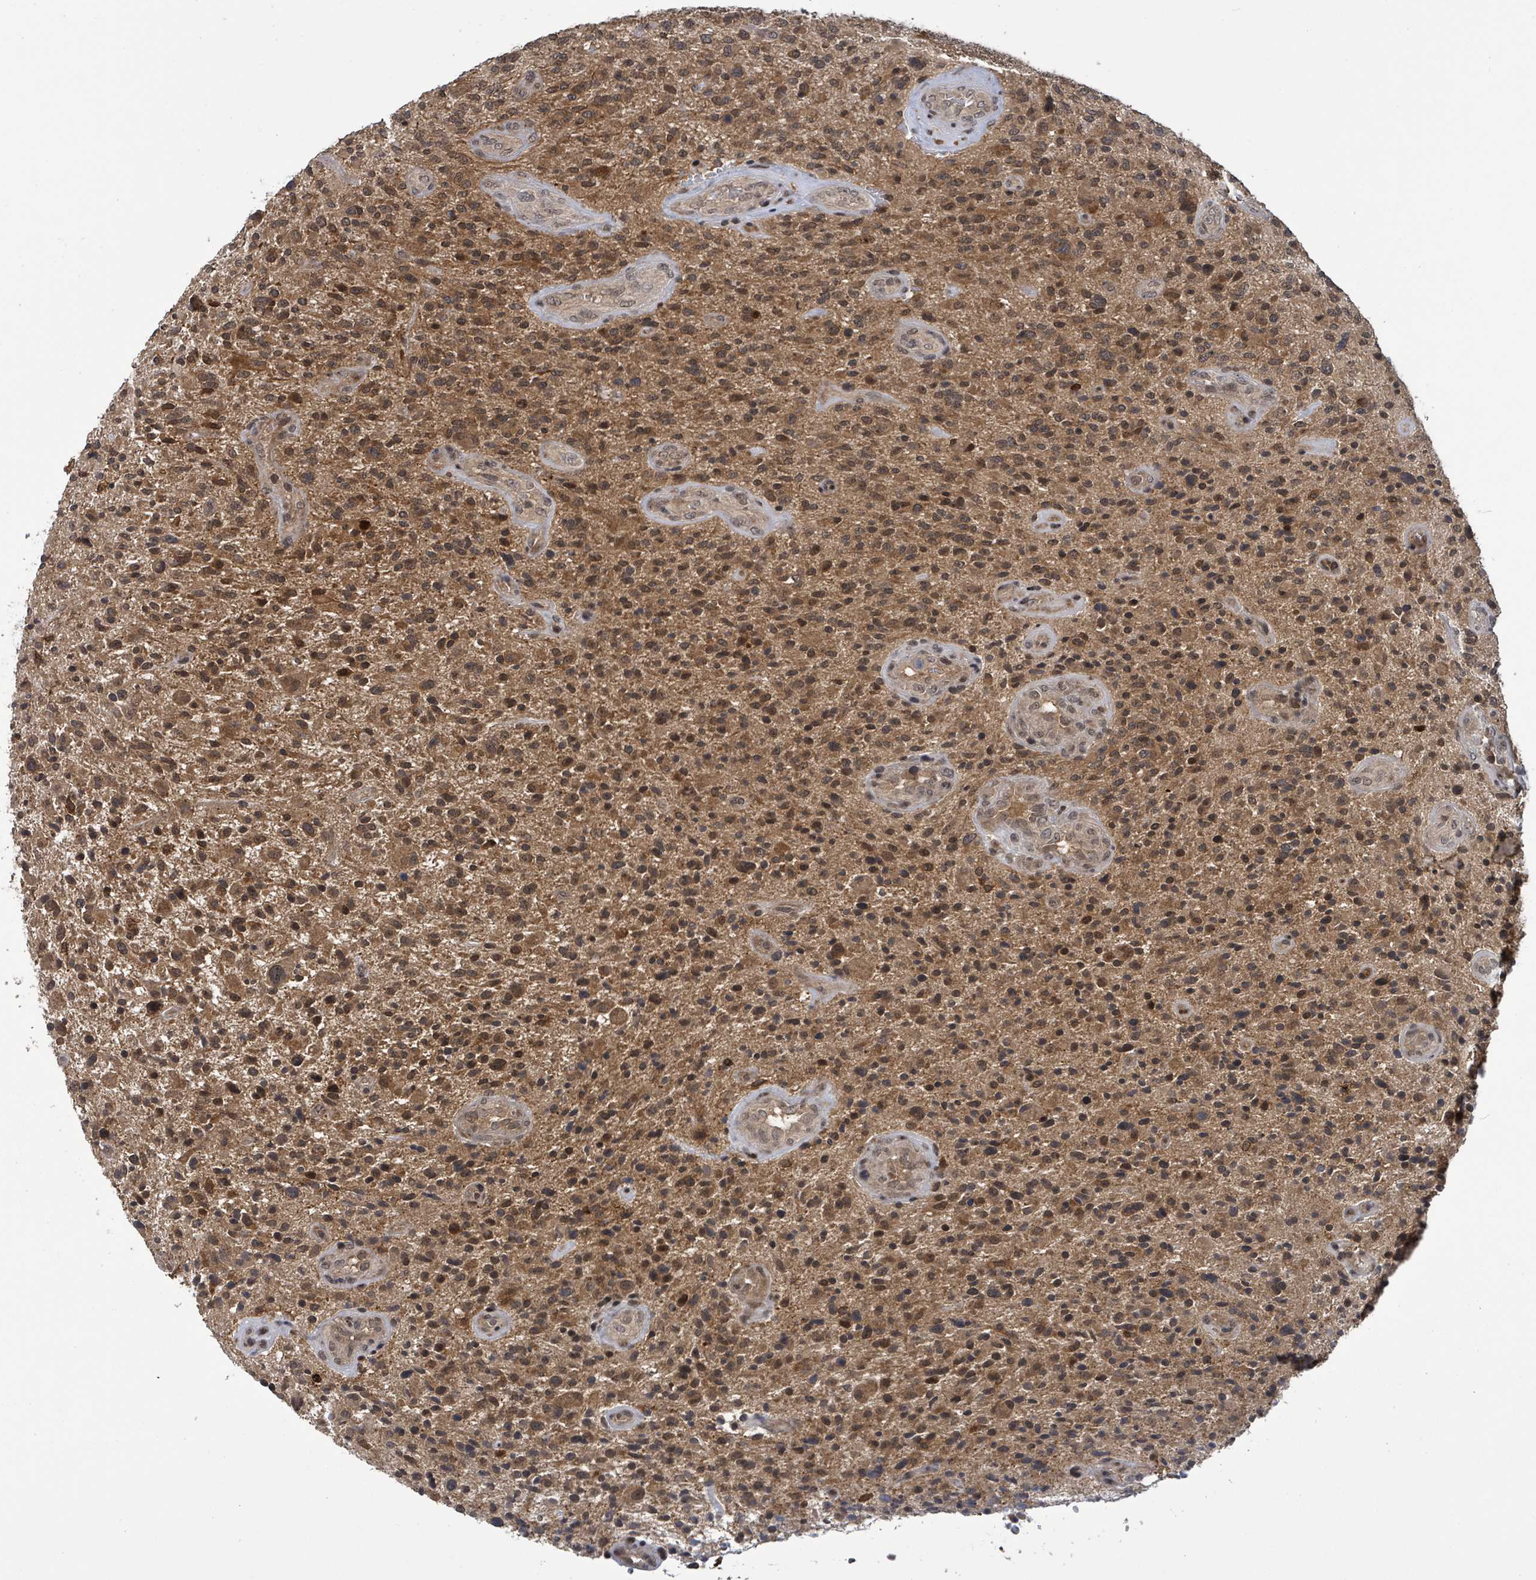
{"staining": {"intensity": "moderate", "quantity": ">75%", "location": "cytoplasmic/membranous,nuclear"}, "tissue": "glioma", "cell_type": "Tumor cells", "image_type": "cancer", "snomed": [{"axis": "morphology", "description": "Glioma, malignant, High grade"}, {"axis": "topography", "description": "Brain"}], "caption": "Protein staining shows moderate cytoplasmic/membranous and nuclear positivity in about >75% of tumor cells in glioma. Using DAB (brown) and hematoxylin (blue) stains, captured at high magnification using brightfield microscopy.", "gene": "FBXO6", "patient": {"sex": "male", "age": 47}}